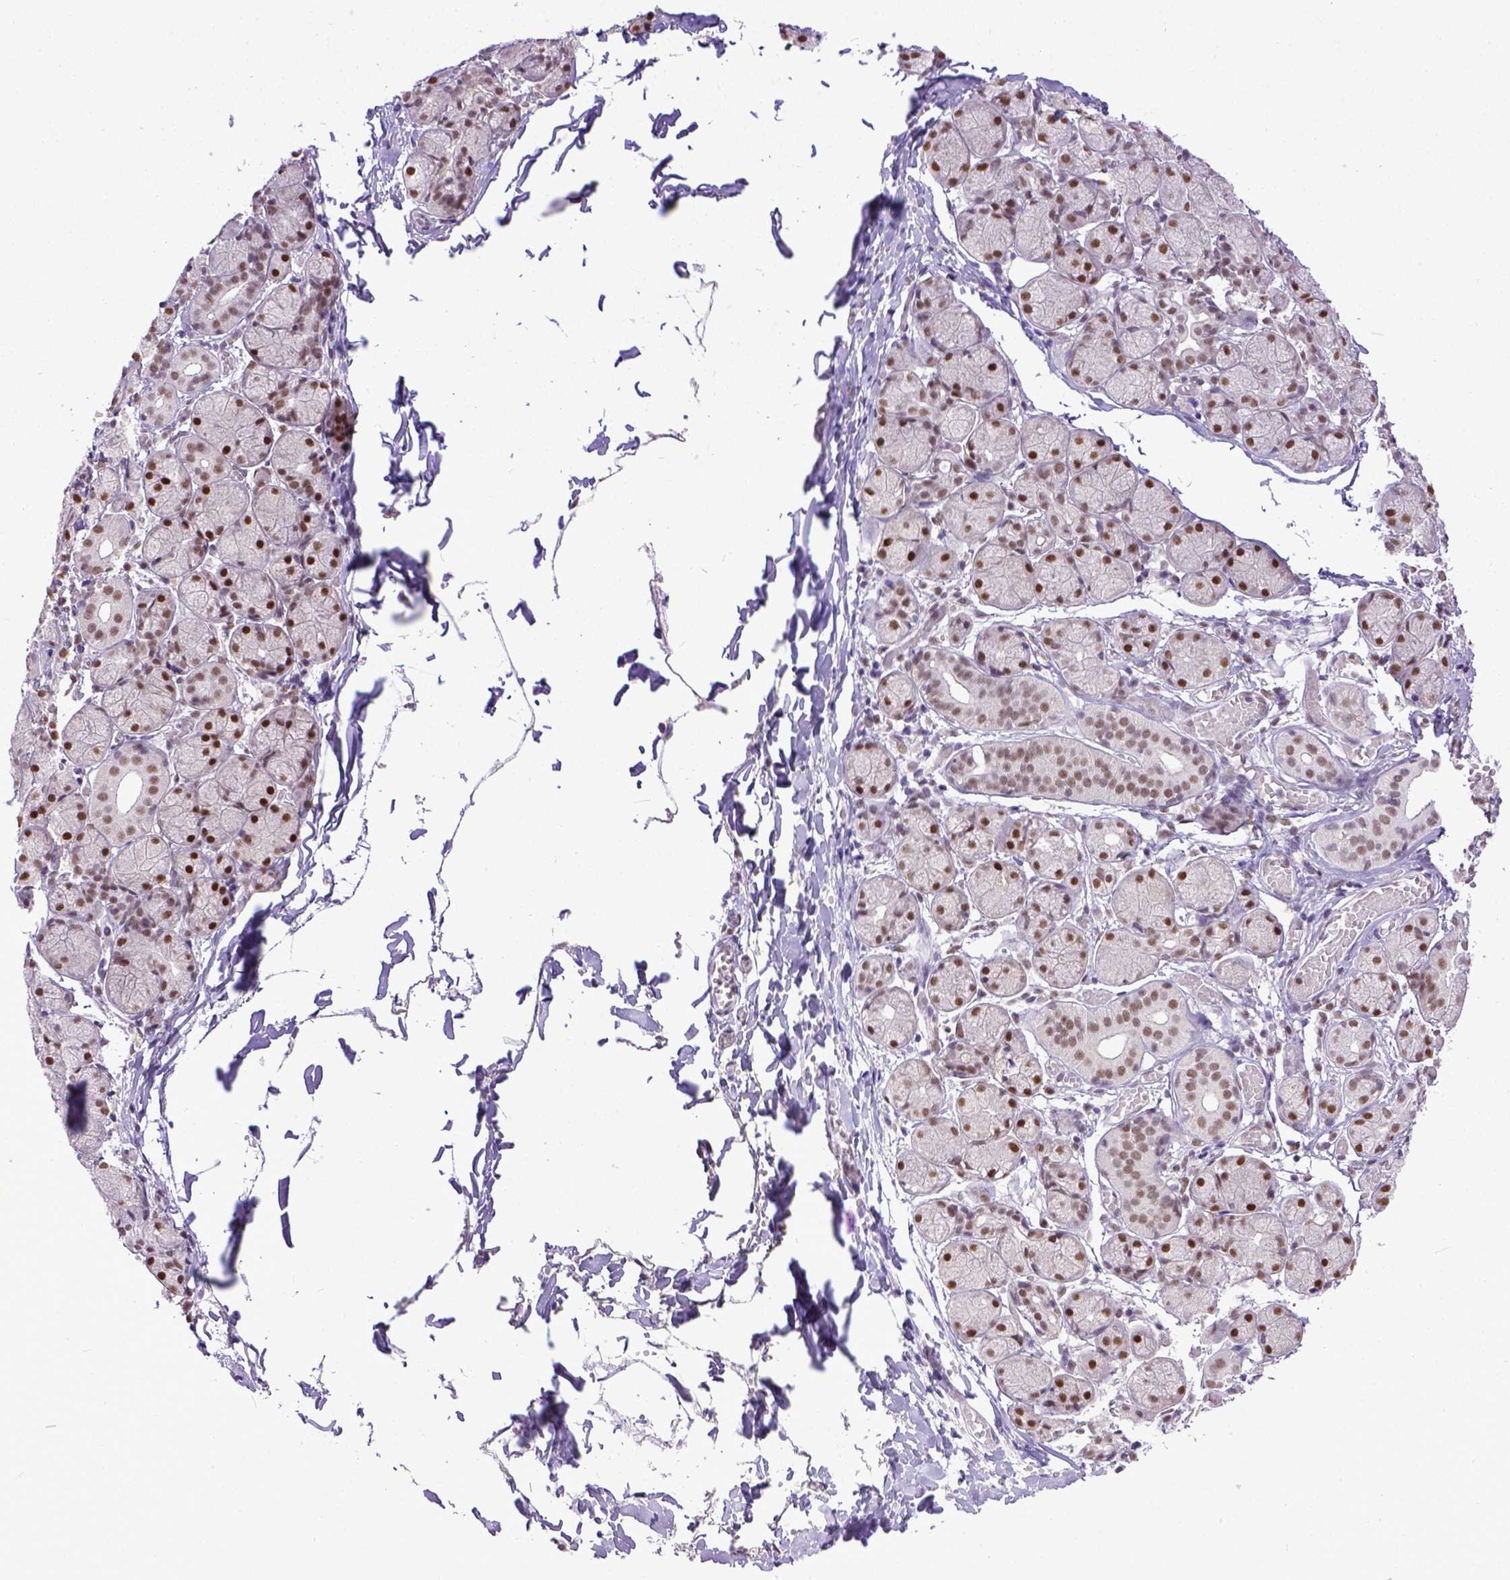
{"staining": {"intensity": "strong", "quantity": ">75%", "location": "nuclear"}, "tissue": "salivary gland", "cell_type": "Glandular cells", "image_type": "normal", "snomed": [{"axis": "morphology", "description": "Normal tissue, NOS"}, {"axis": "topography", "description": "Salivary gland"}, {"axis": "topography", "description": "Peripheral nerve tissue"}], "caption": "The image shows immunohistochemical staining of normal salivary gland. There is strong nuclear positivity is appreciated in approximately >75% of glandular cells. The protein of interest is shown in brown color, while the nuclei are stained blue.", "gene": "ERCC1", "patient": {"sex": "female", "age": 24}}